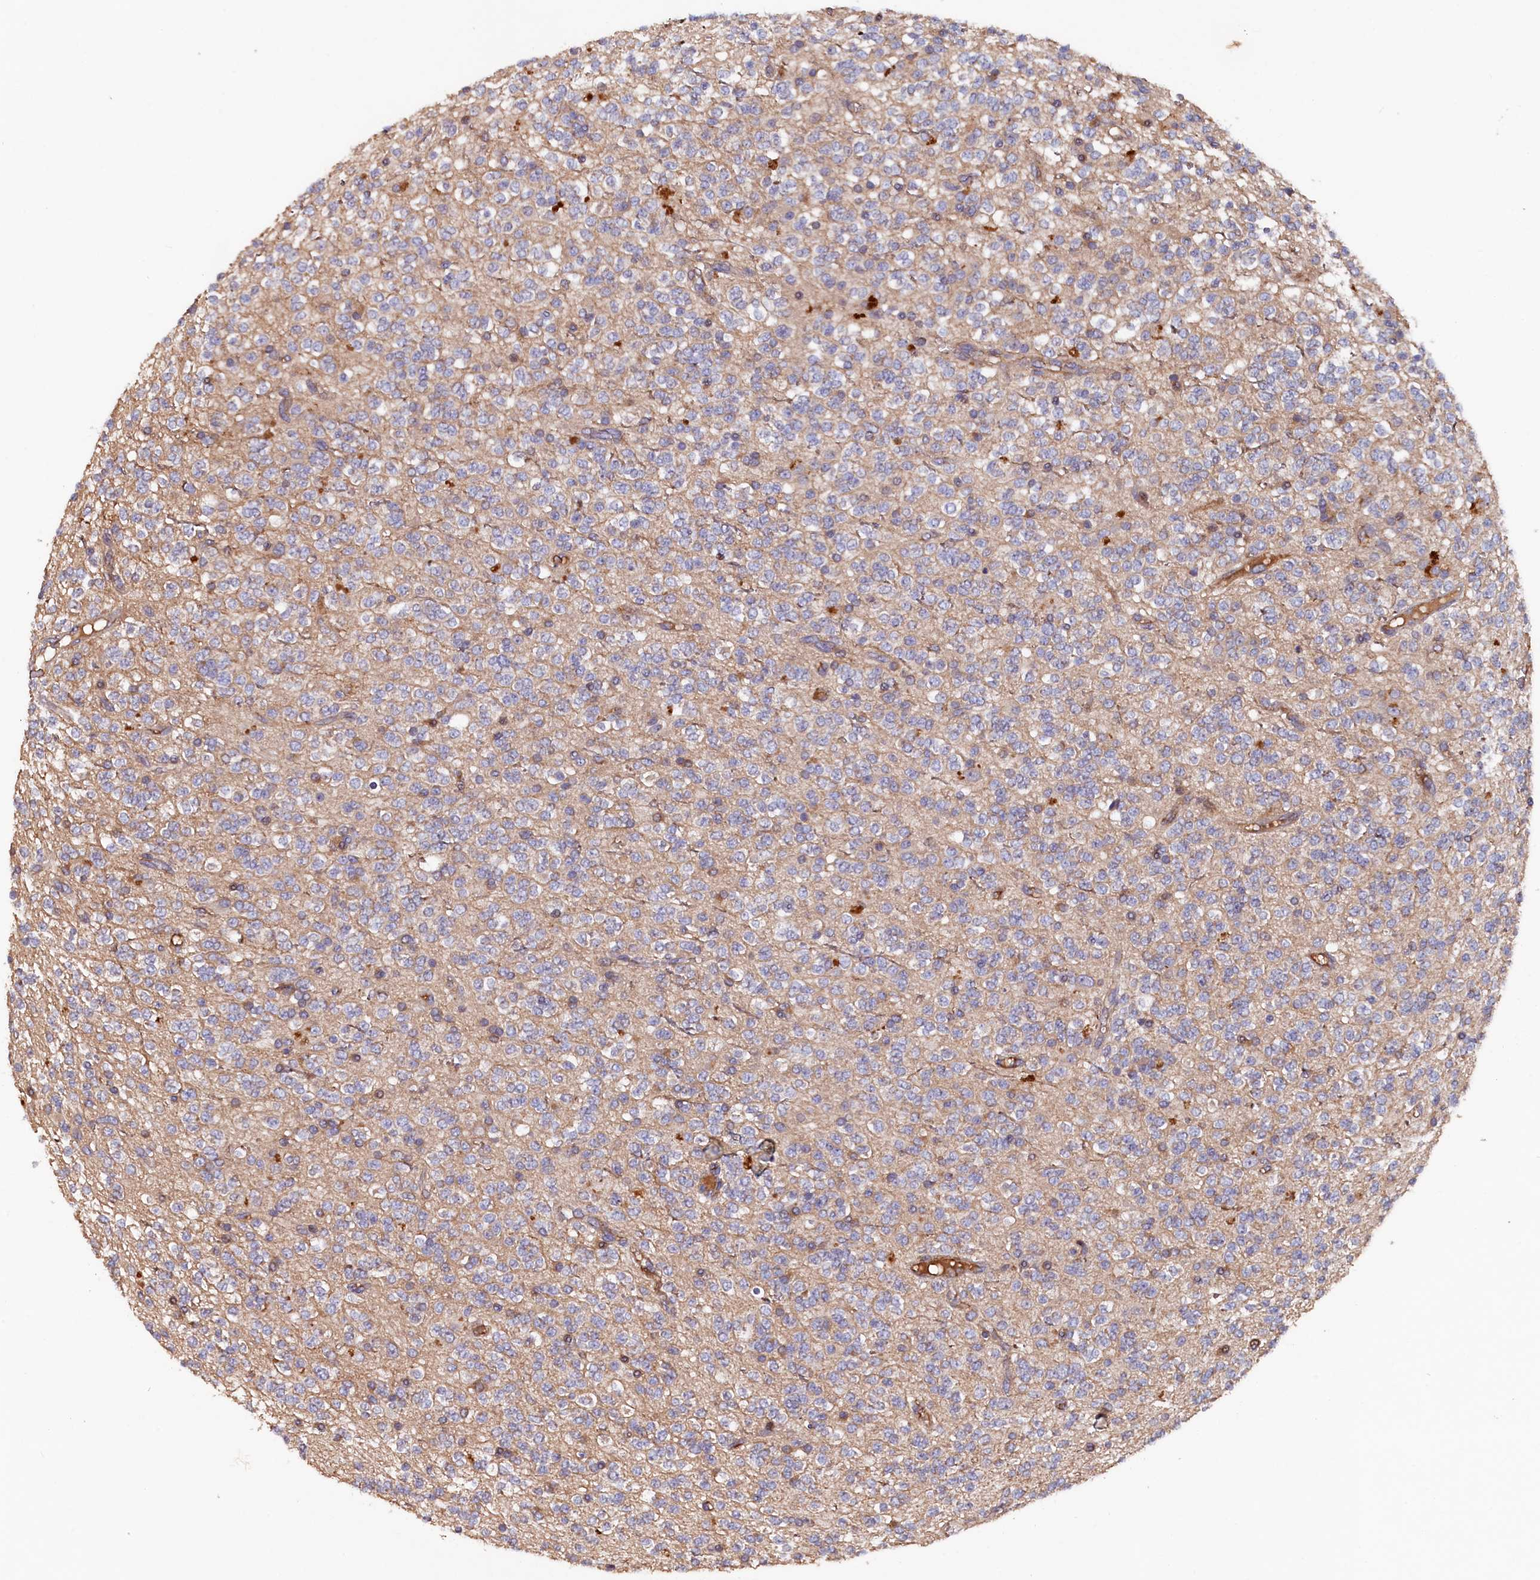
{"staining": {"intensity": "negative", "quantity": "none", "location": "none"}, "tissue": "glioma", "cell_type": "Tumor cells", "image_type": "cancer", "snomed": [{"axis": "morphology", "description": "Glioma, malignant, High grade"}, {"axis": "topography", "description": "Brain"}], "caption": "Immunohistochemical staining of human malignant glioma (high-grade) reveals no significant positivity in tumor cells. The staining is performed using DAB brown chromogen with nuclei counter-stained in using hematoxylin.", "gene": "GREB1L", "patient": {"sex": "male", "age": 34}}